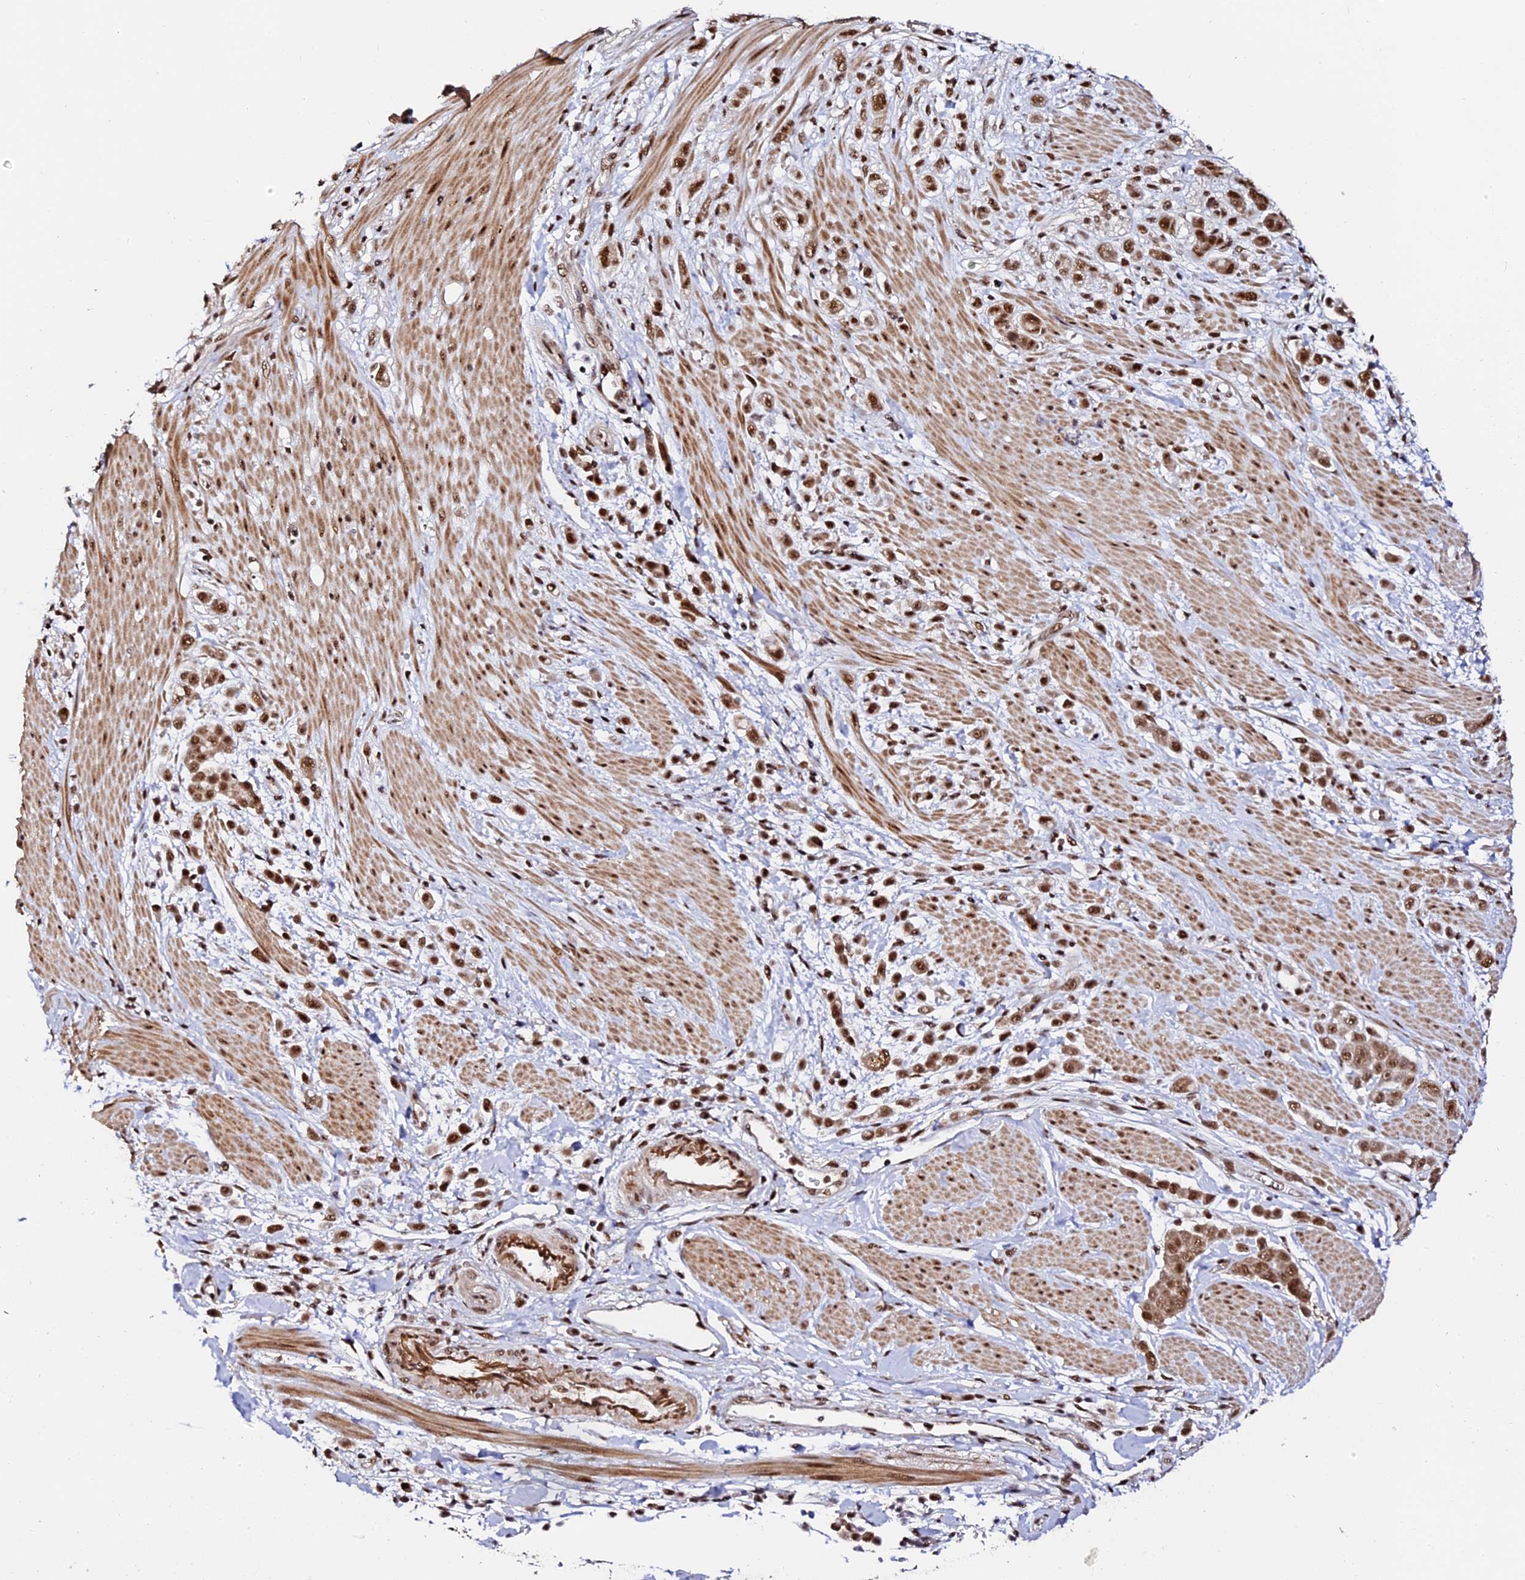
{"staining": {"intensity": "moderate", "quantity": ">75%", "location": "cytoplasmic/membranous,nuclear"}, "tissue": "pancreatic cancer", "cell_type": "Tumor cells", "image_type": "cancer", "snomed": [{"axis": "morphology", "description": "Normal tissue, NOS"}, {"axis": "morphology", "description": "Adenocarcinoma, NOS"}, {"axis": "topography", "description": "Pancreas"}], "caption": "Protein expression analysis of adenocarcinoma (pancreatic) reveals moderate cytoplasmic/membranous and nuclear expression in about >75% of tumor cells.", "gene": "MCRS1", "patient": {"sex": "female", "age": 64}}